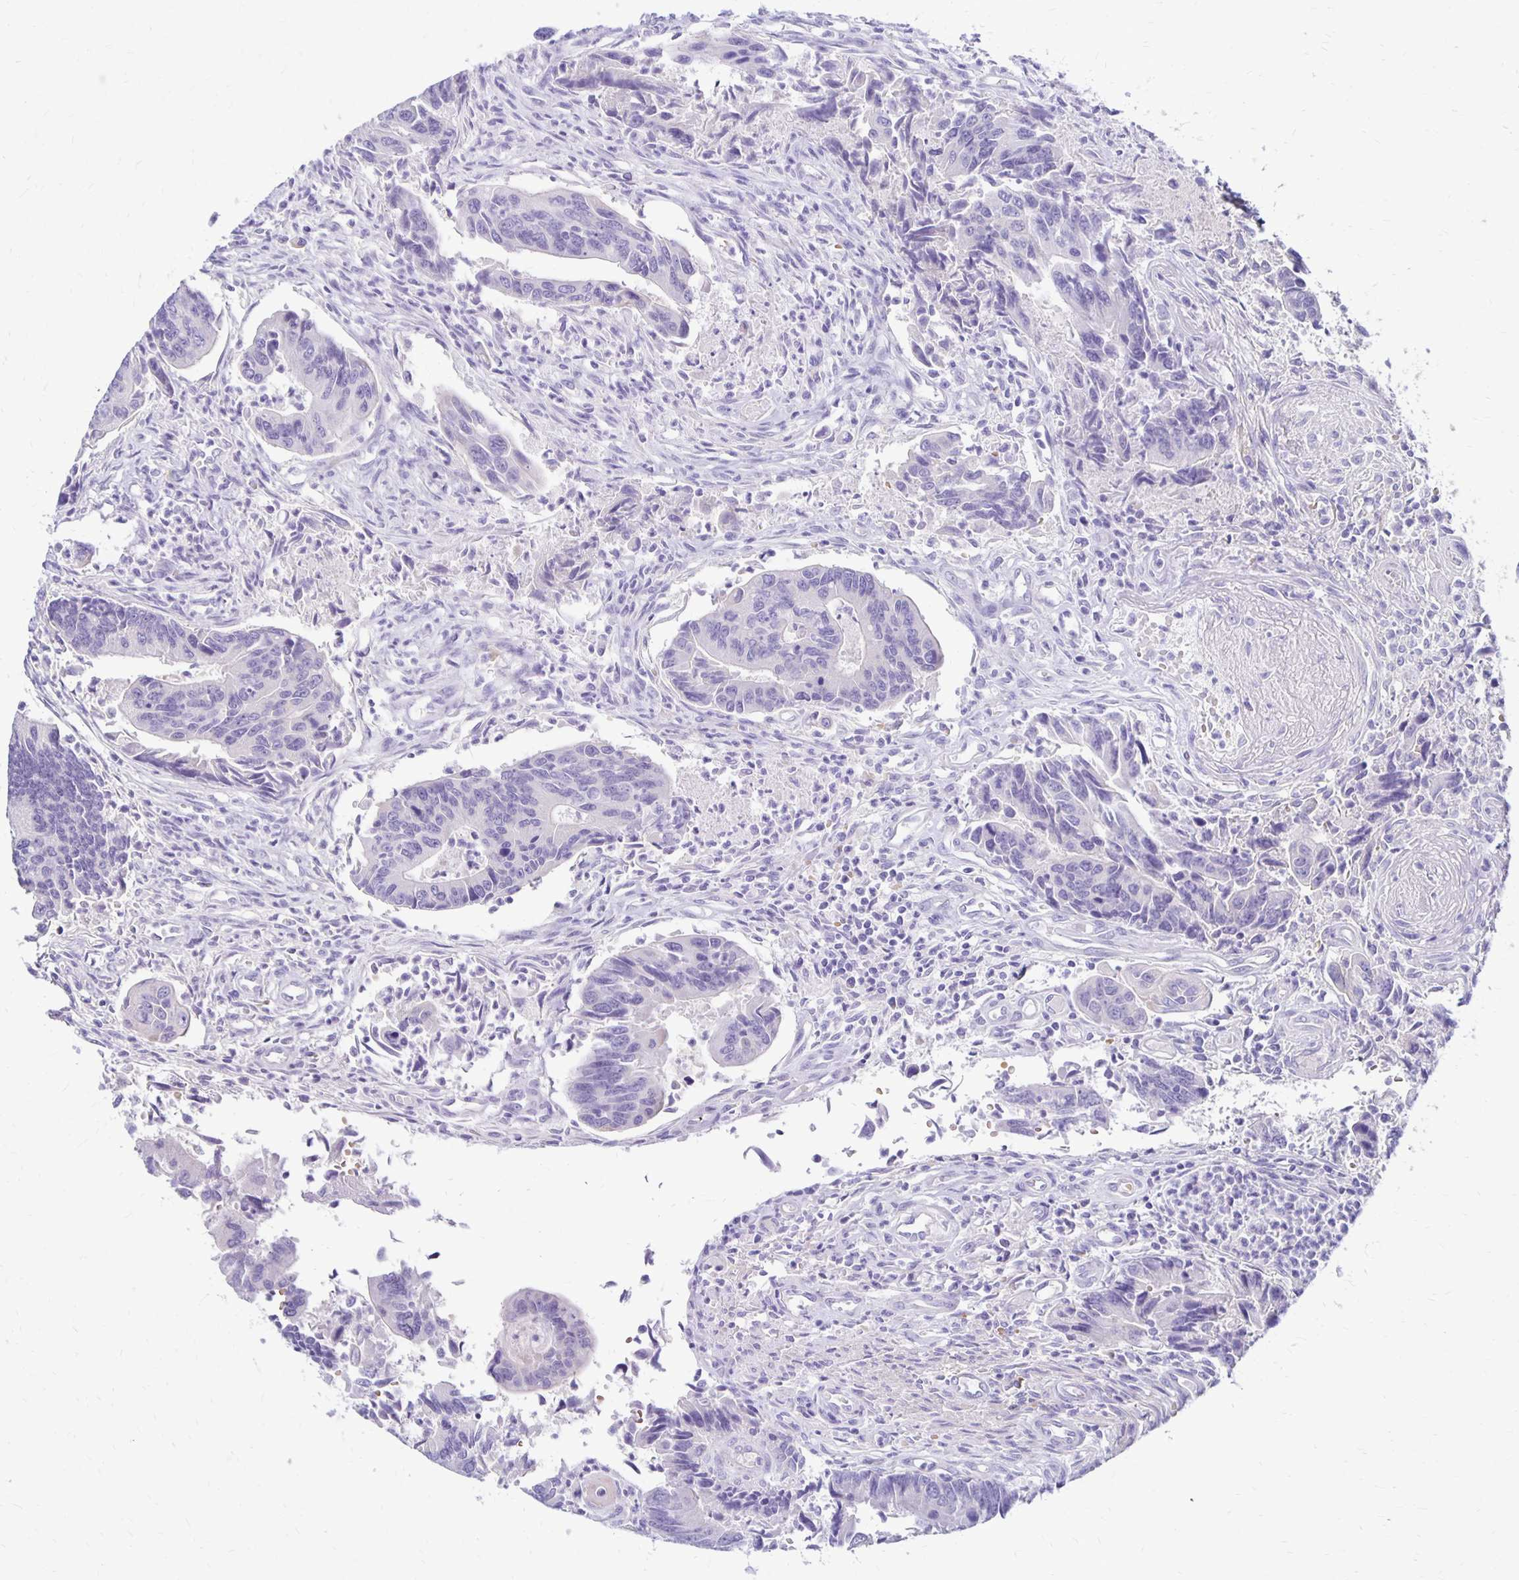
{"staining": {"intensity": "negative", "quantity": "none", "location": "none"}, "tissue": "colorectal cancer", "cell_type": "Tumor cells", "image_type": "cancer", "snomed": [{"axis": "morphology", "description": "Adenocarcinoma, NOS"}, {"axis": "topography", "description": "Colon"}], "caption": "Human adenocarcinoma (colorectal) stained for a protein using immunohistochemistry exhibits no positivity in tumor cells.", "gene": "FNTB", "patient": {"sex": "female", "age": 67}}